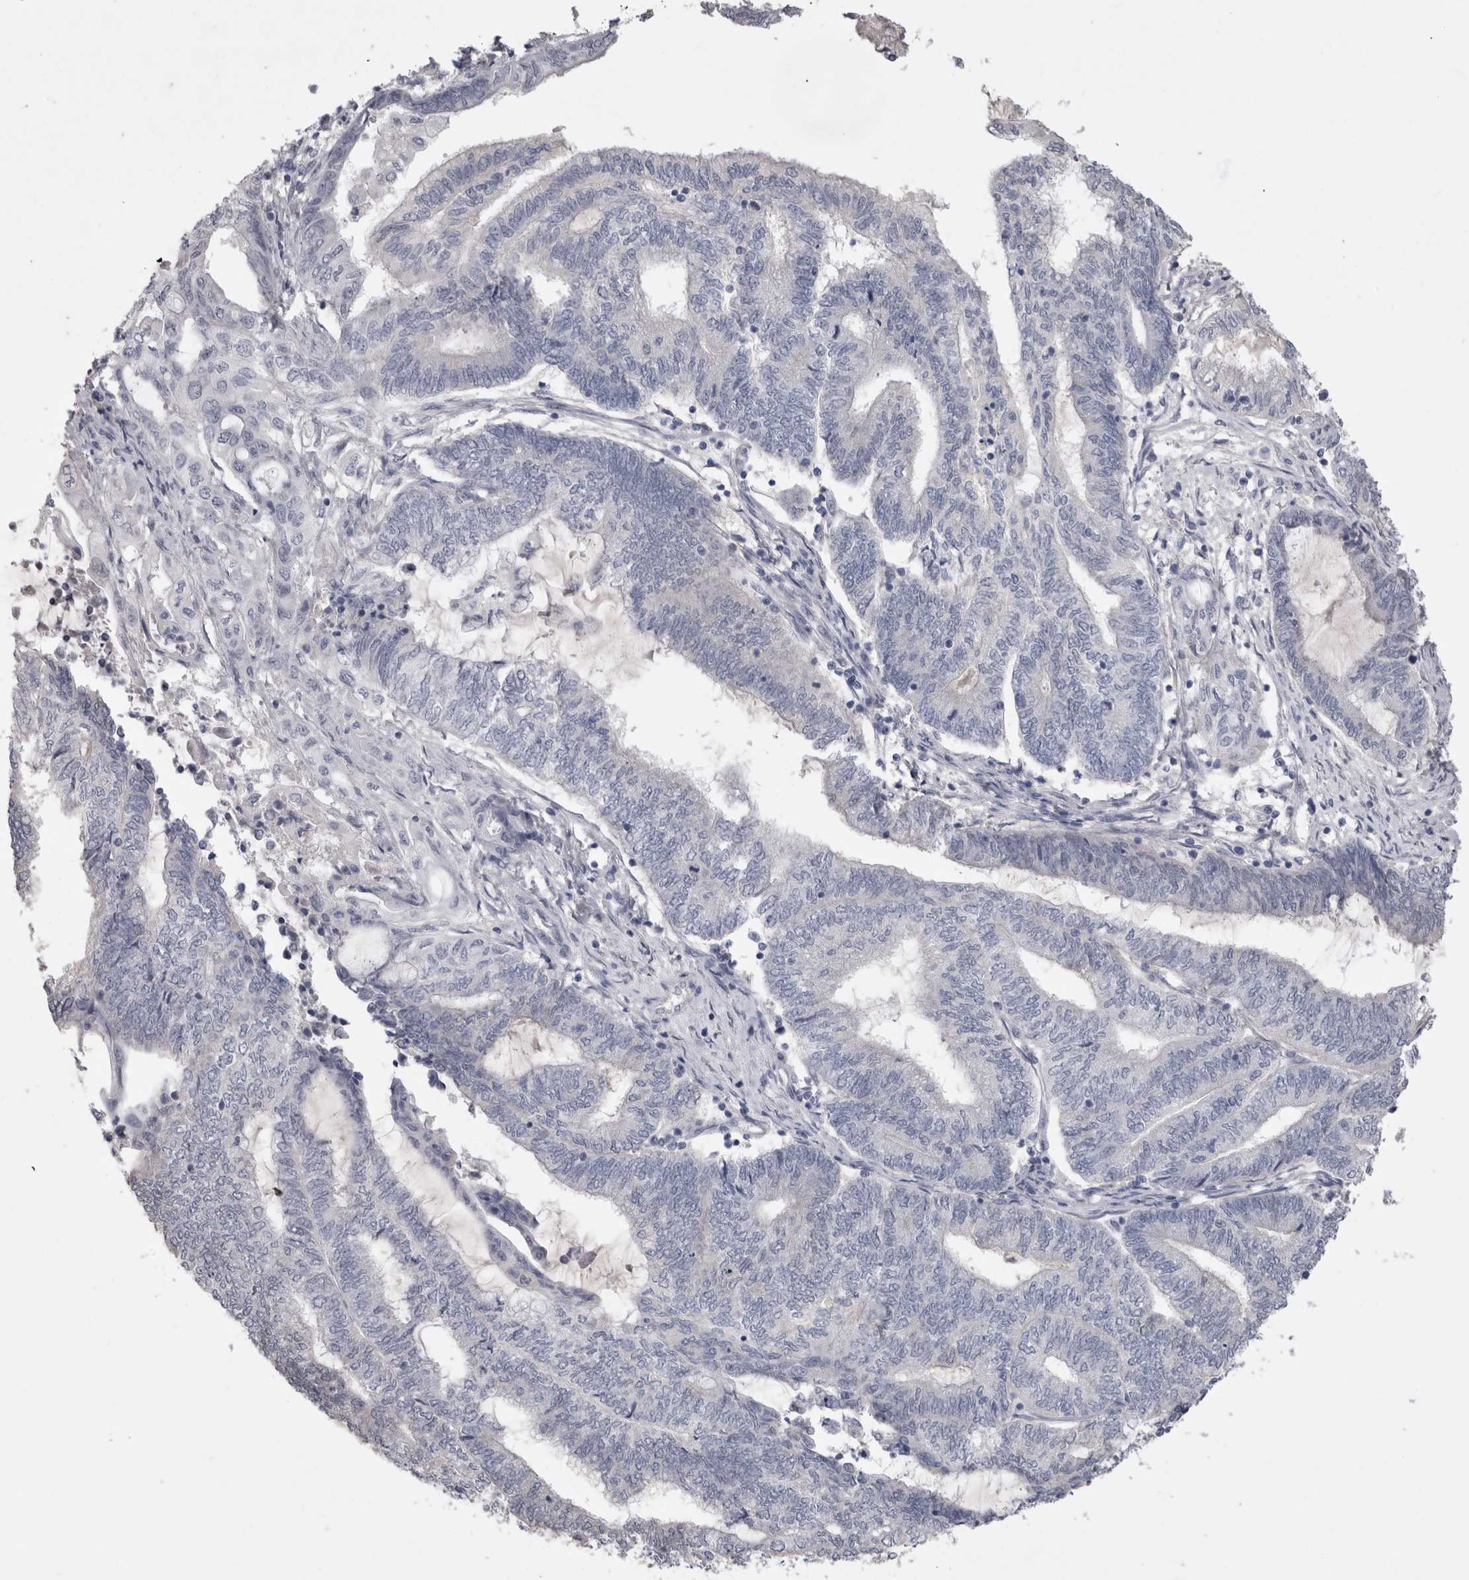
{"staining": {"intensity": "negative", "quantity": "none", "location": "none"}, "tissue": "endometrial cancer", "cell_type": "Tumor cells", "image_type": "cancer", "snomed": [{"axis": "morphology", "description": "Adenocarcinoma, NOS"}, {"axis": "topography", "description": "Uterus"}, {"axis": "topography", "description": "Endometrium"}], "caption": "High magnification brightfield microscopy of endometrial cancer (adenocarcinoma) stained with DAB (brown) and counterstained with hematoxylin (blue): tumor cells show no significant positivity.", "gene": "ADAM2", "patient": {"sex": "female", "age": 70}}